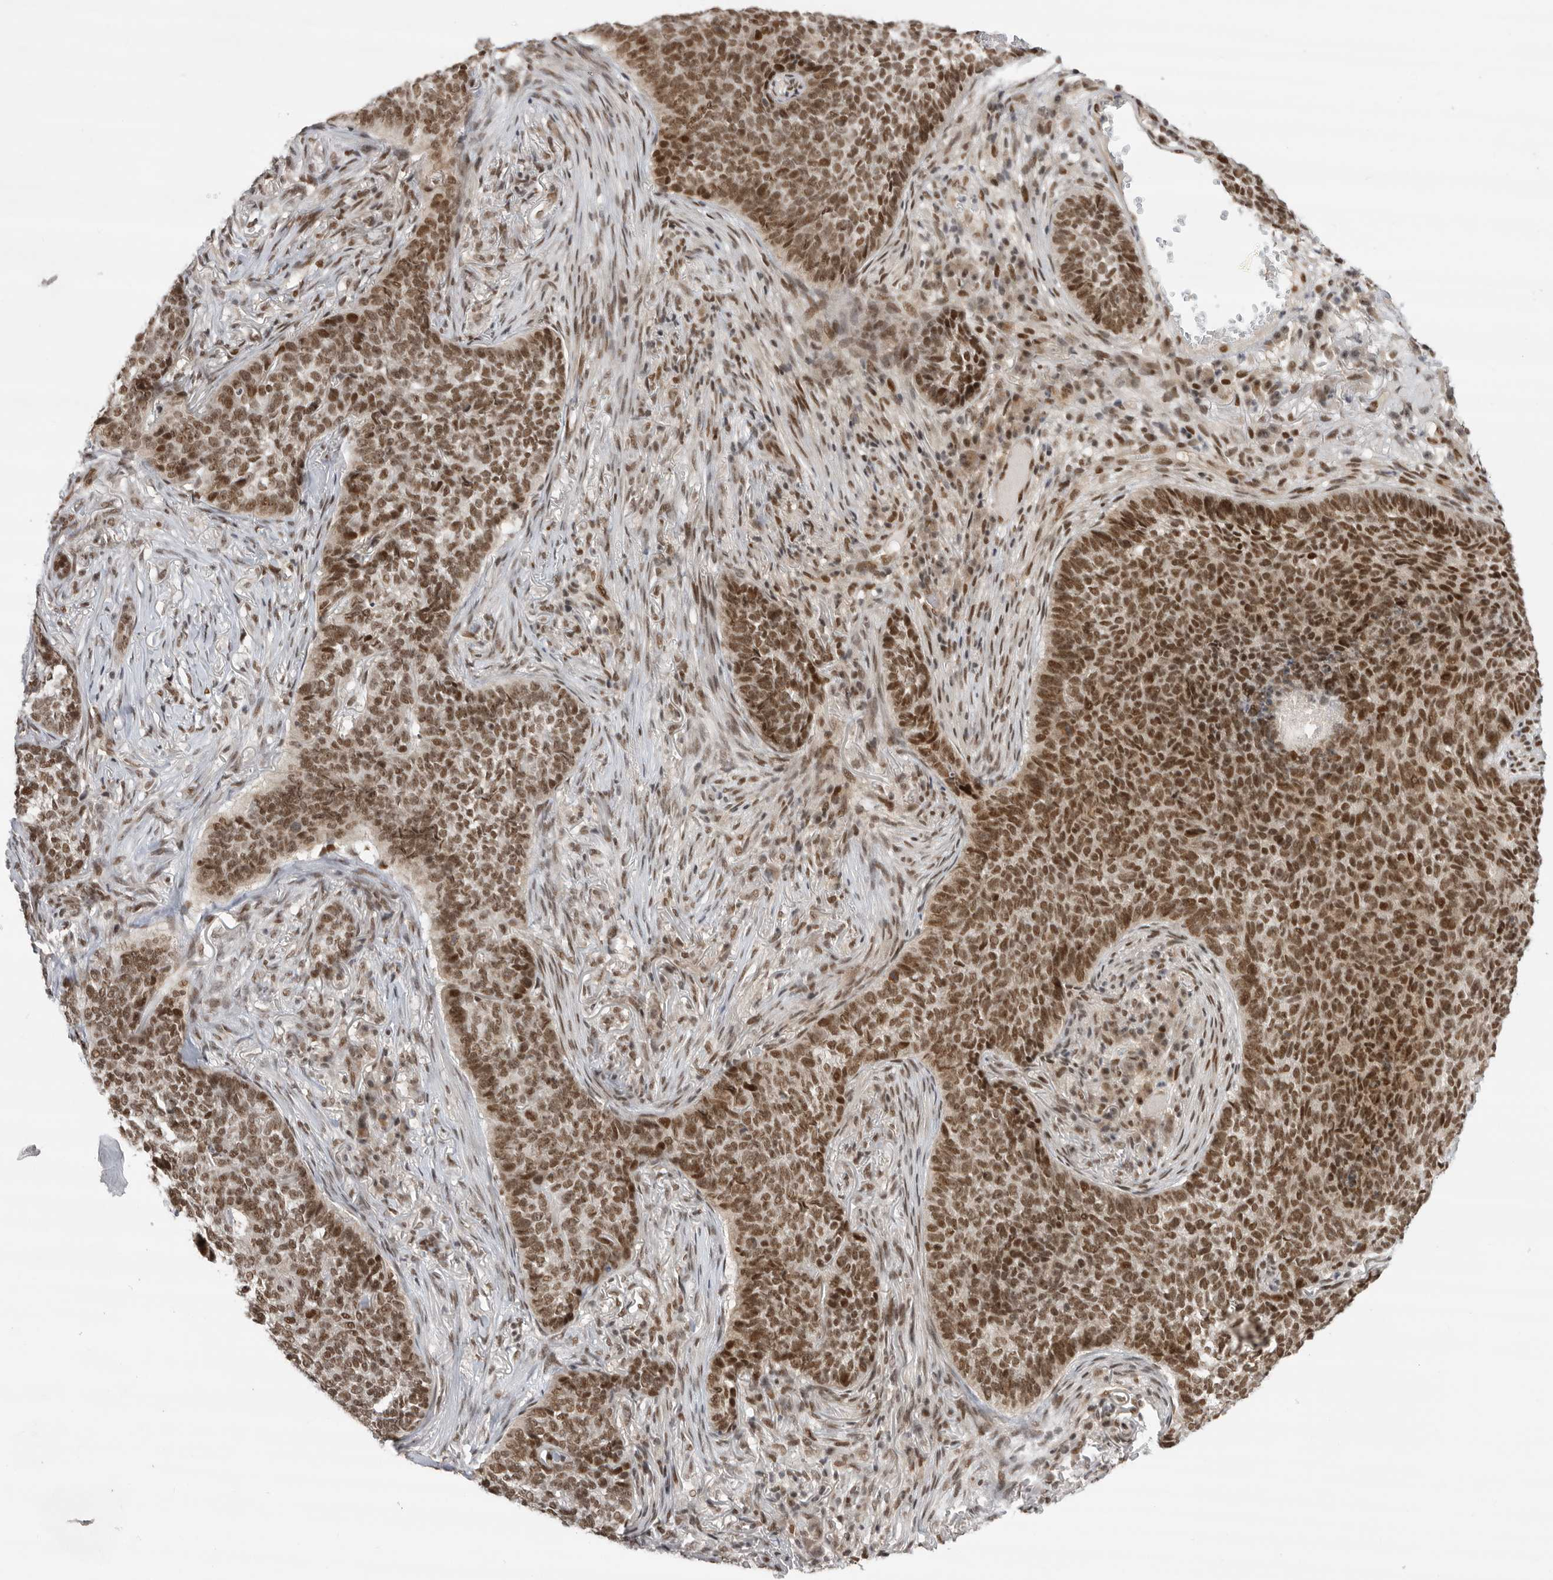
{"staining": {"intensity": "moderate", "quantity": ">75%", "location": "nuclear"}, "tissue": "skin cancer", "cell_type": "Tumor cells", "image_type": "cancer", "snomed": [{"axis": "morphology", "description": "Basal cell carcinoma"}, {"axis": "topography", "description": "Skin"}], "caption": "Protein staining shows moderate nuclear positivity in about >75% of tumor cells in basal cell carcinoma (skin). (Brightfield microscopy of DAB IHC at high magnification).", "gene": "ZNF830", "patient": {"sex": "male", "age": 85}}